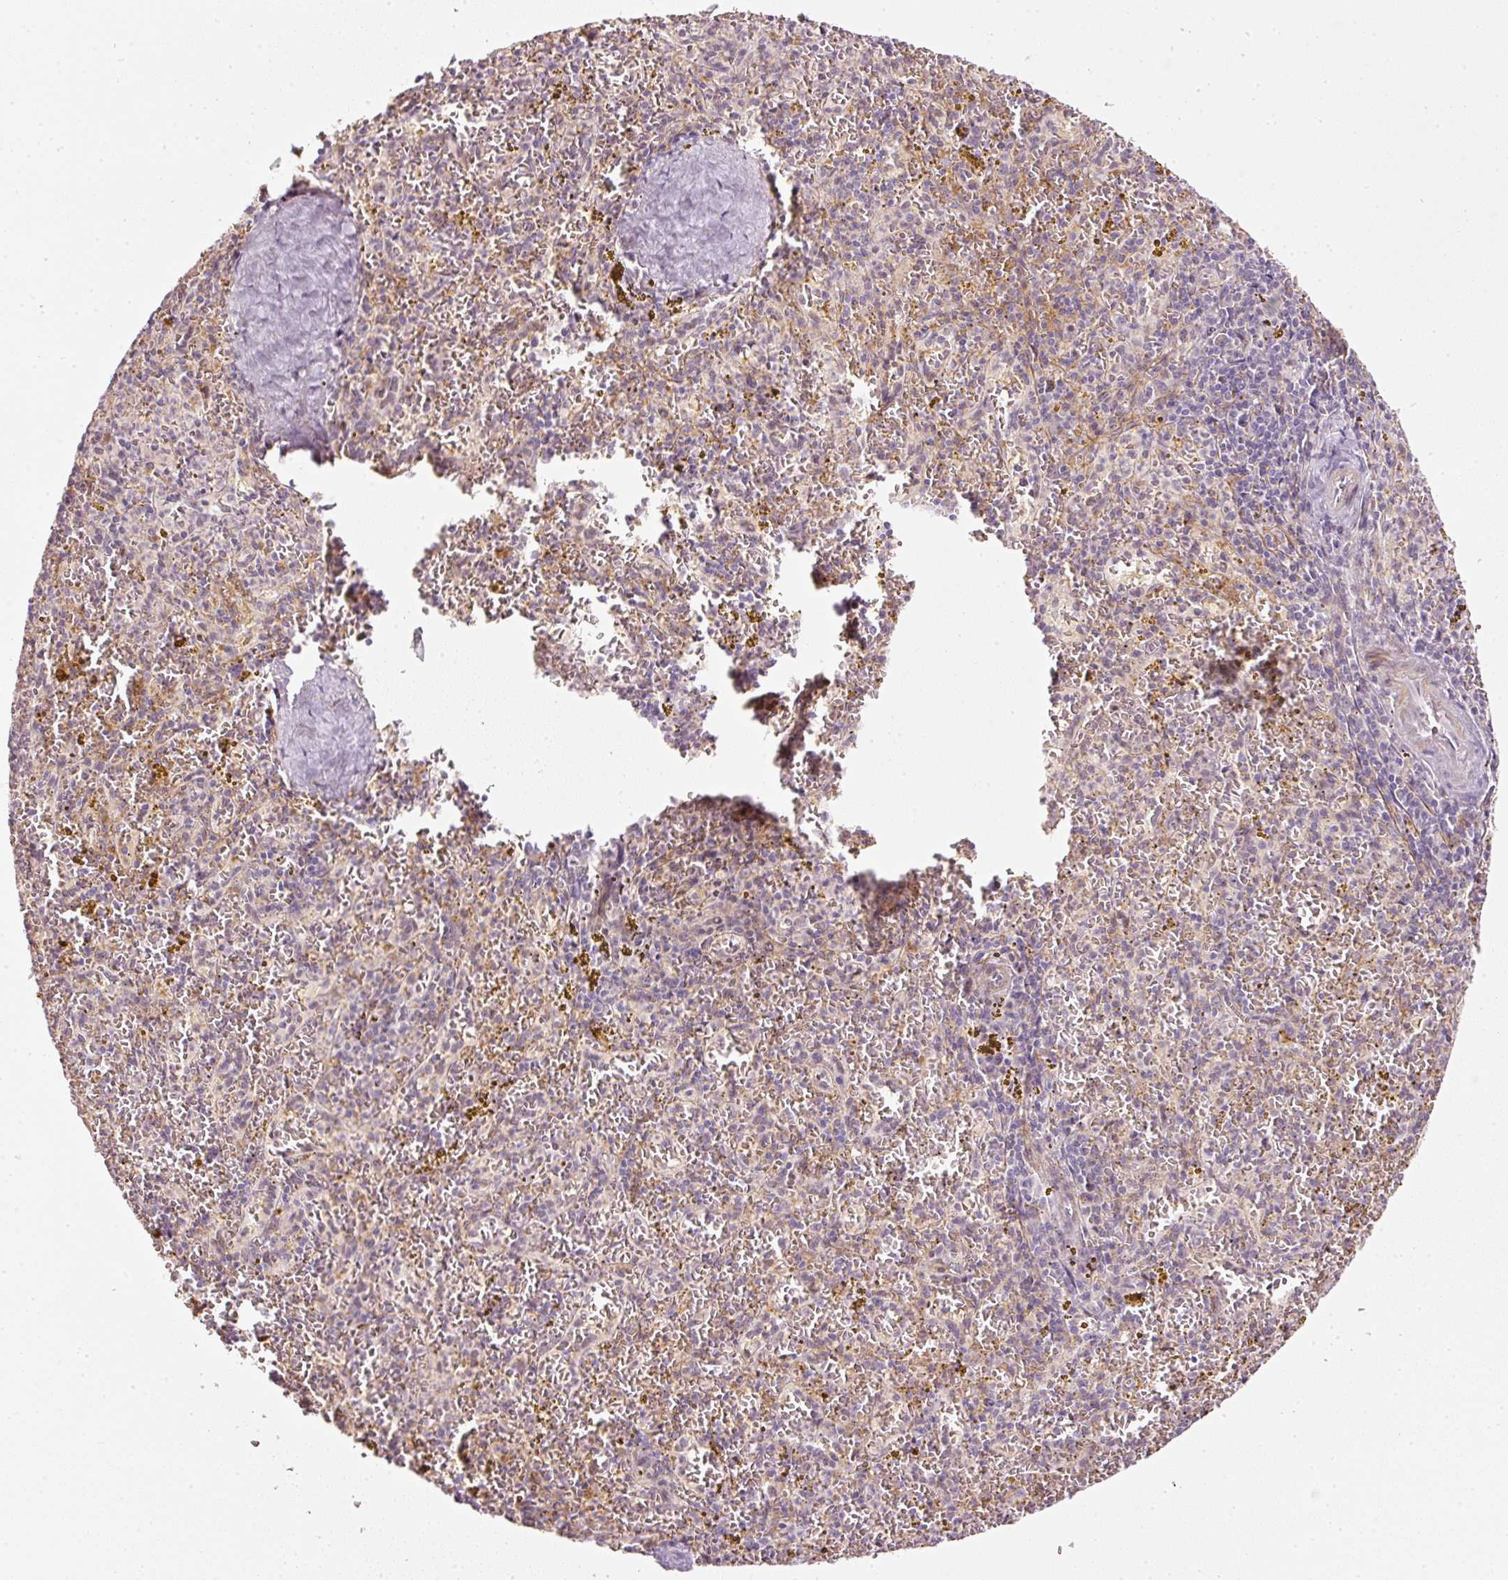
{"staining": {"intensity": "negative", "quantity": "none", "location": "none"}, "tissue": "spleen", "cell_type": "Cells in red pulp", "image_type": "normal", "snomed": [{"axis": "morphology", "description": "Normal tissue, NOS"}, {"axis": "topography", "description": "Spleen"}], "caption": "An image of human spleen is negative for staining in cells in red pulp.", "gene": "TOGARAM1", "patient": {"sex": "male", "age": 57}}